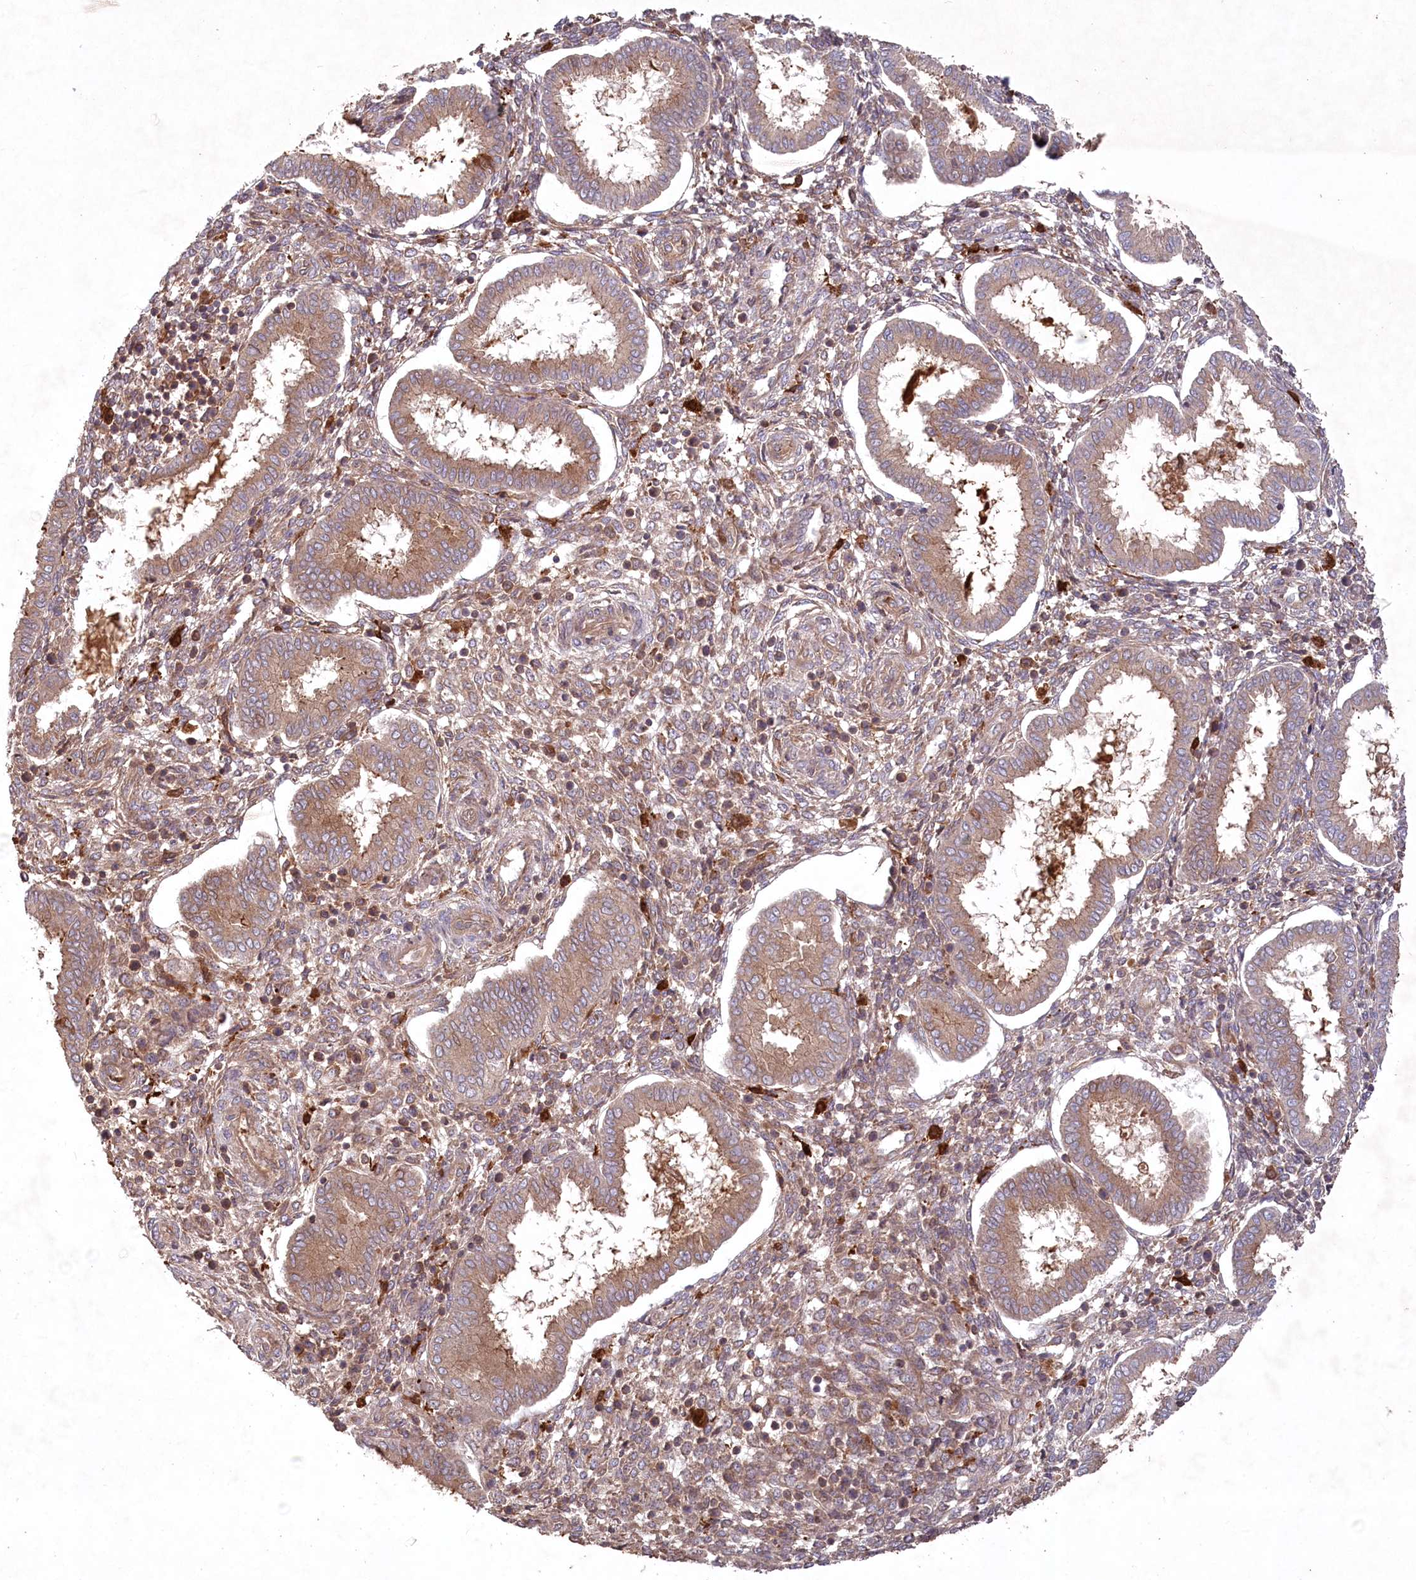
{"staining": {"intensity": "moderate", "quantity": ">75%", "location": "cytoplasmic/membranous"}, "tissue": "endometrium", "cell_type": "Cells in endometrial stroma", "image_type": "normal", "snomed": [{"axis": "morphology", "description": "Normal tissue, NOS"}, {"axis": "topography", "description": "Endometrium"}], "caption": "A brown stain shows moderate cytoplasmic/membranous positivity of a protein in cells in endometrial stroma of normal human endometrium.", "gene": "PPP1R21", "patient": {"sex": "female", "age": 24}}